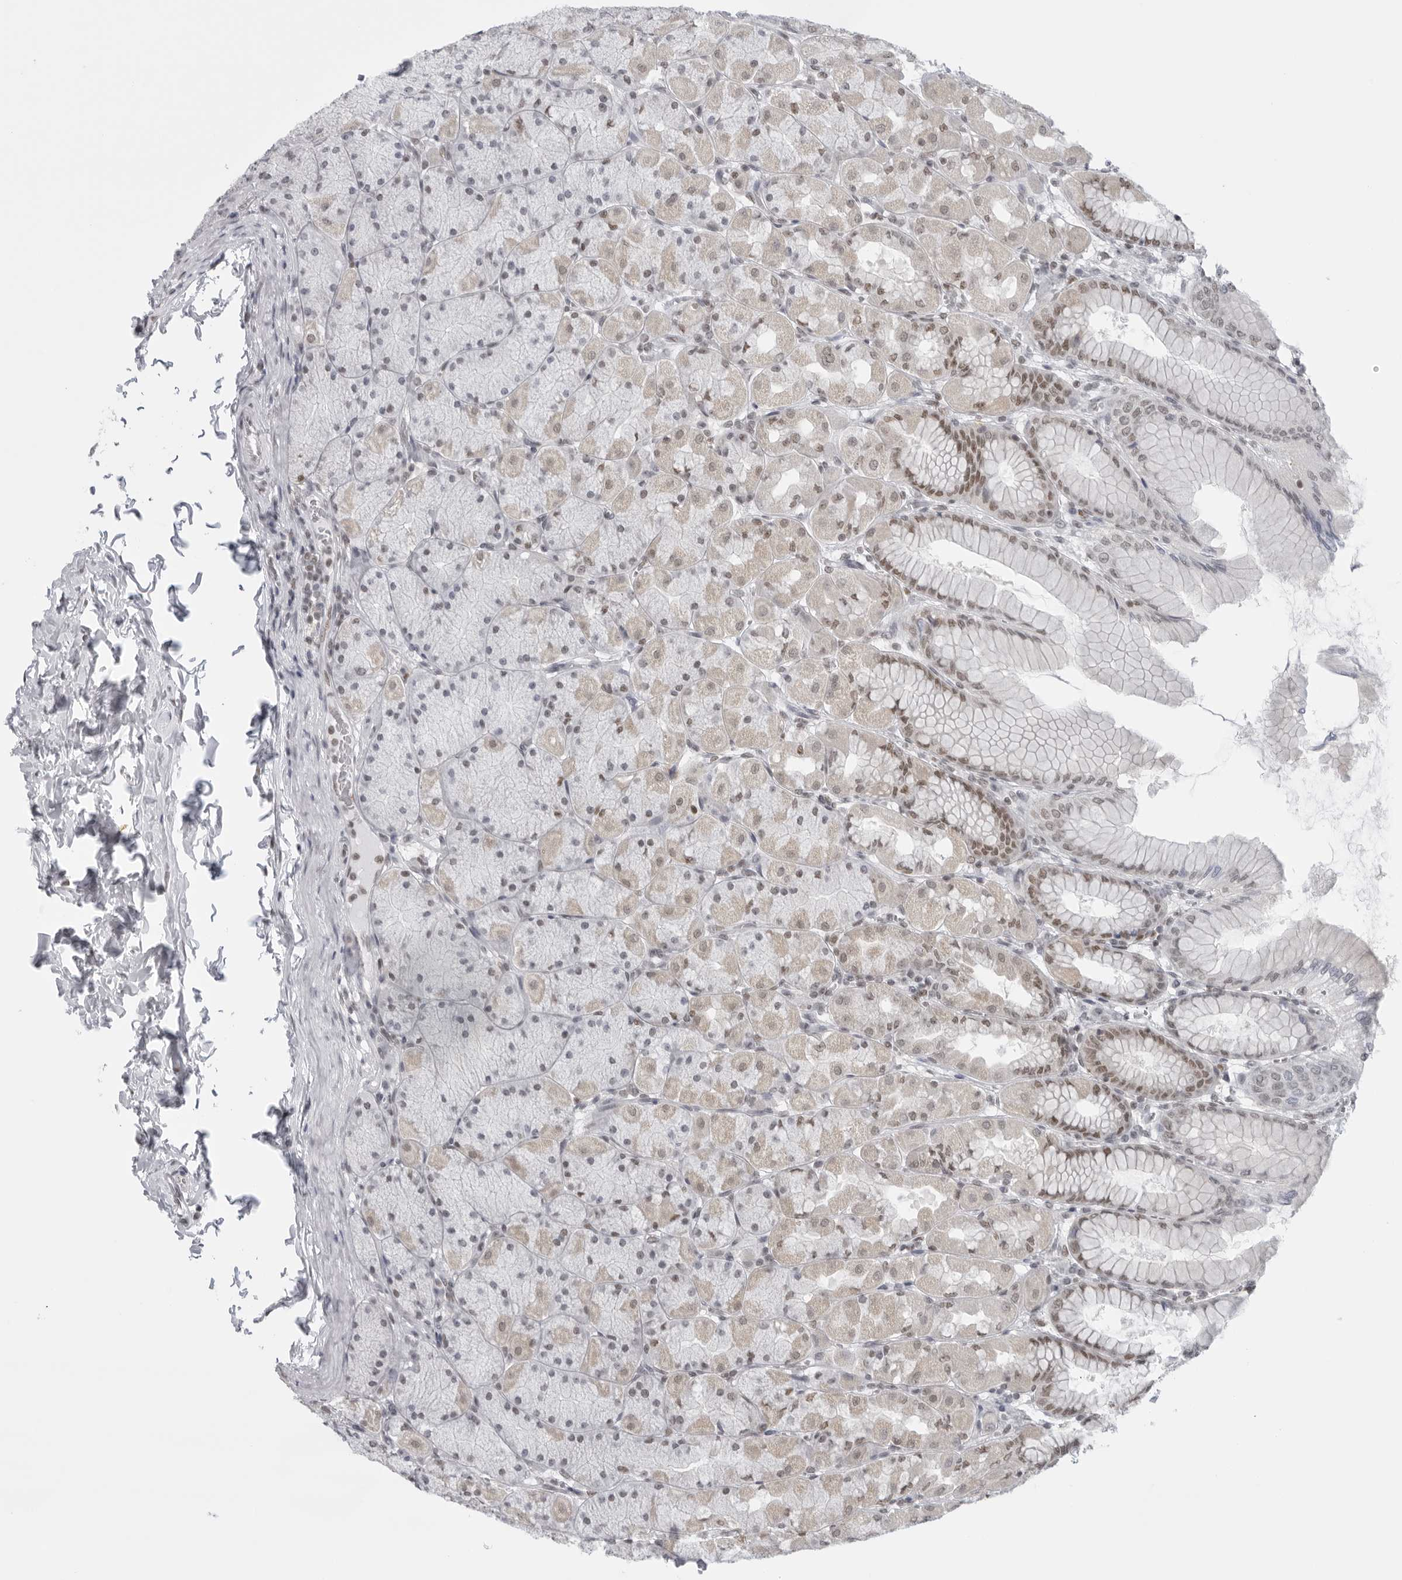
{"staining": {"intensity": "moderate", "quantity": "25%-75%", "location": "nuclear"}, "tissue": "stomach", "cell_type": "Glandular cells", "image_type": "normal", "snomed": [{"axis": "morphology", "description": "Normal tissue, NOS"}, {"axis": "topography", "description": "Stomach, upper"}], "caption": "Immunohistochemistry micrograph of benign stomach: human stomach stained using immunohistochemistry (IHC) shows medium levels of moderate protein expression localized specifically in the nuclear of glandular cells, appearing as a nuclear brown color.", "gene": "RPA2", "patient": {"sex": "female", "age": 56}}